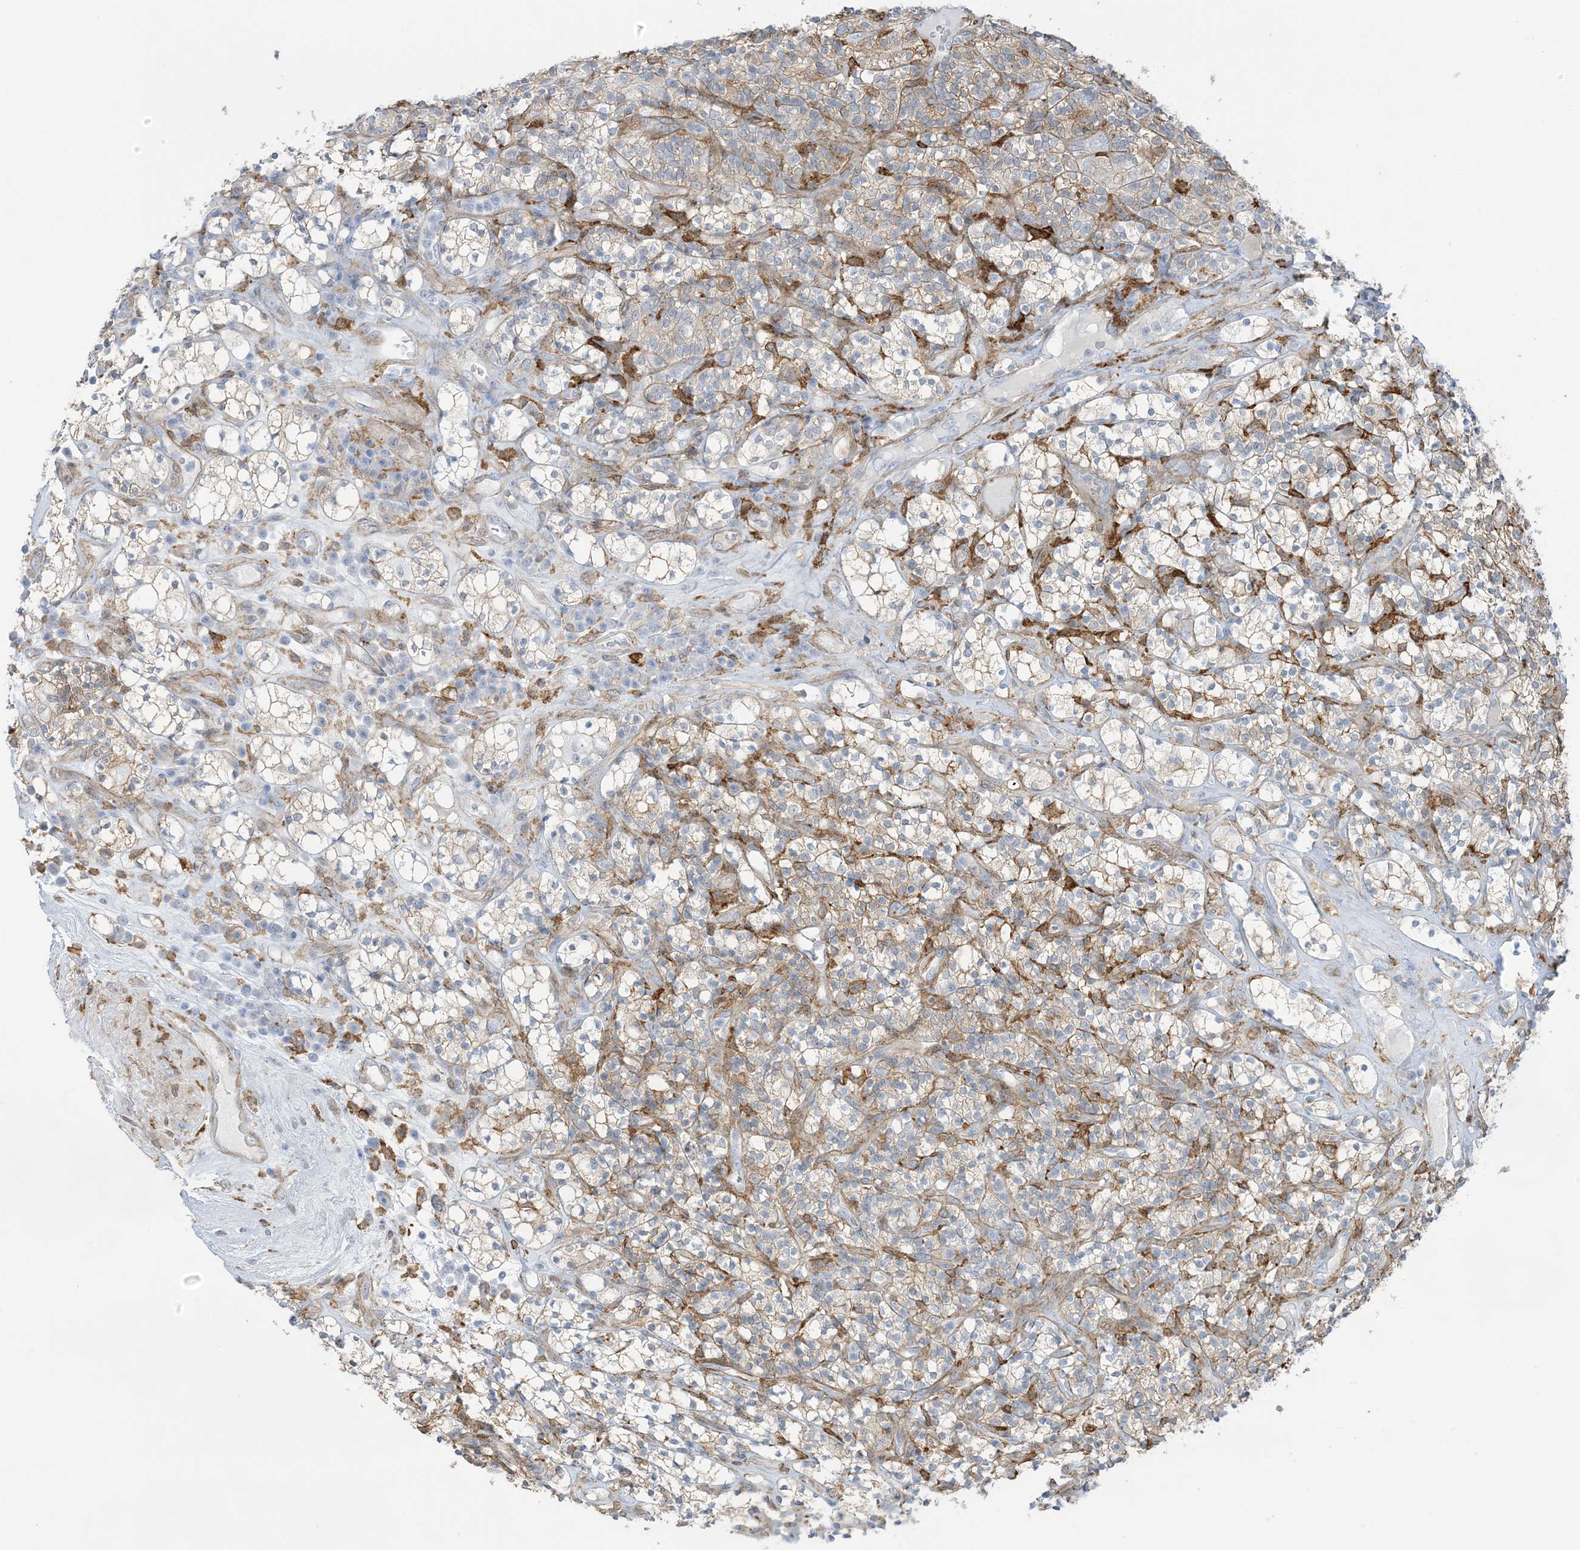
{"staining": {"intensity": "weak", "quantity": "<25%", "location": "cytoplasmic/membranous"}, "tissue": "renal cancer", "cell_type": "Tumor cells", "image_type": "cancer", "snomed": [{"axis": "morphology", "description": "Adenocarcinoma, NOS"}, {"axis": "topography", "description": "Kidney"}], "caption": "The immunohistochemistry micrograph has no significant expression in tumor cells of renal cancer tissue.", "gene": "ICMT", "patient": {"sex": "male", "age": 77}}